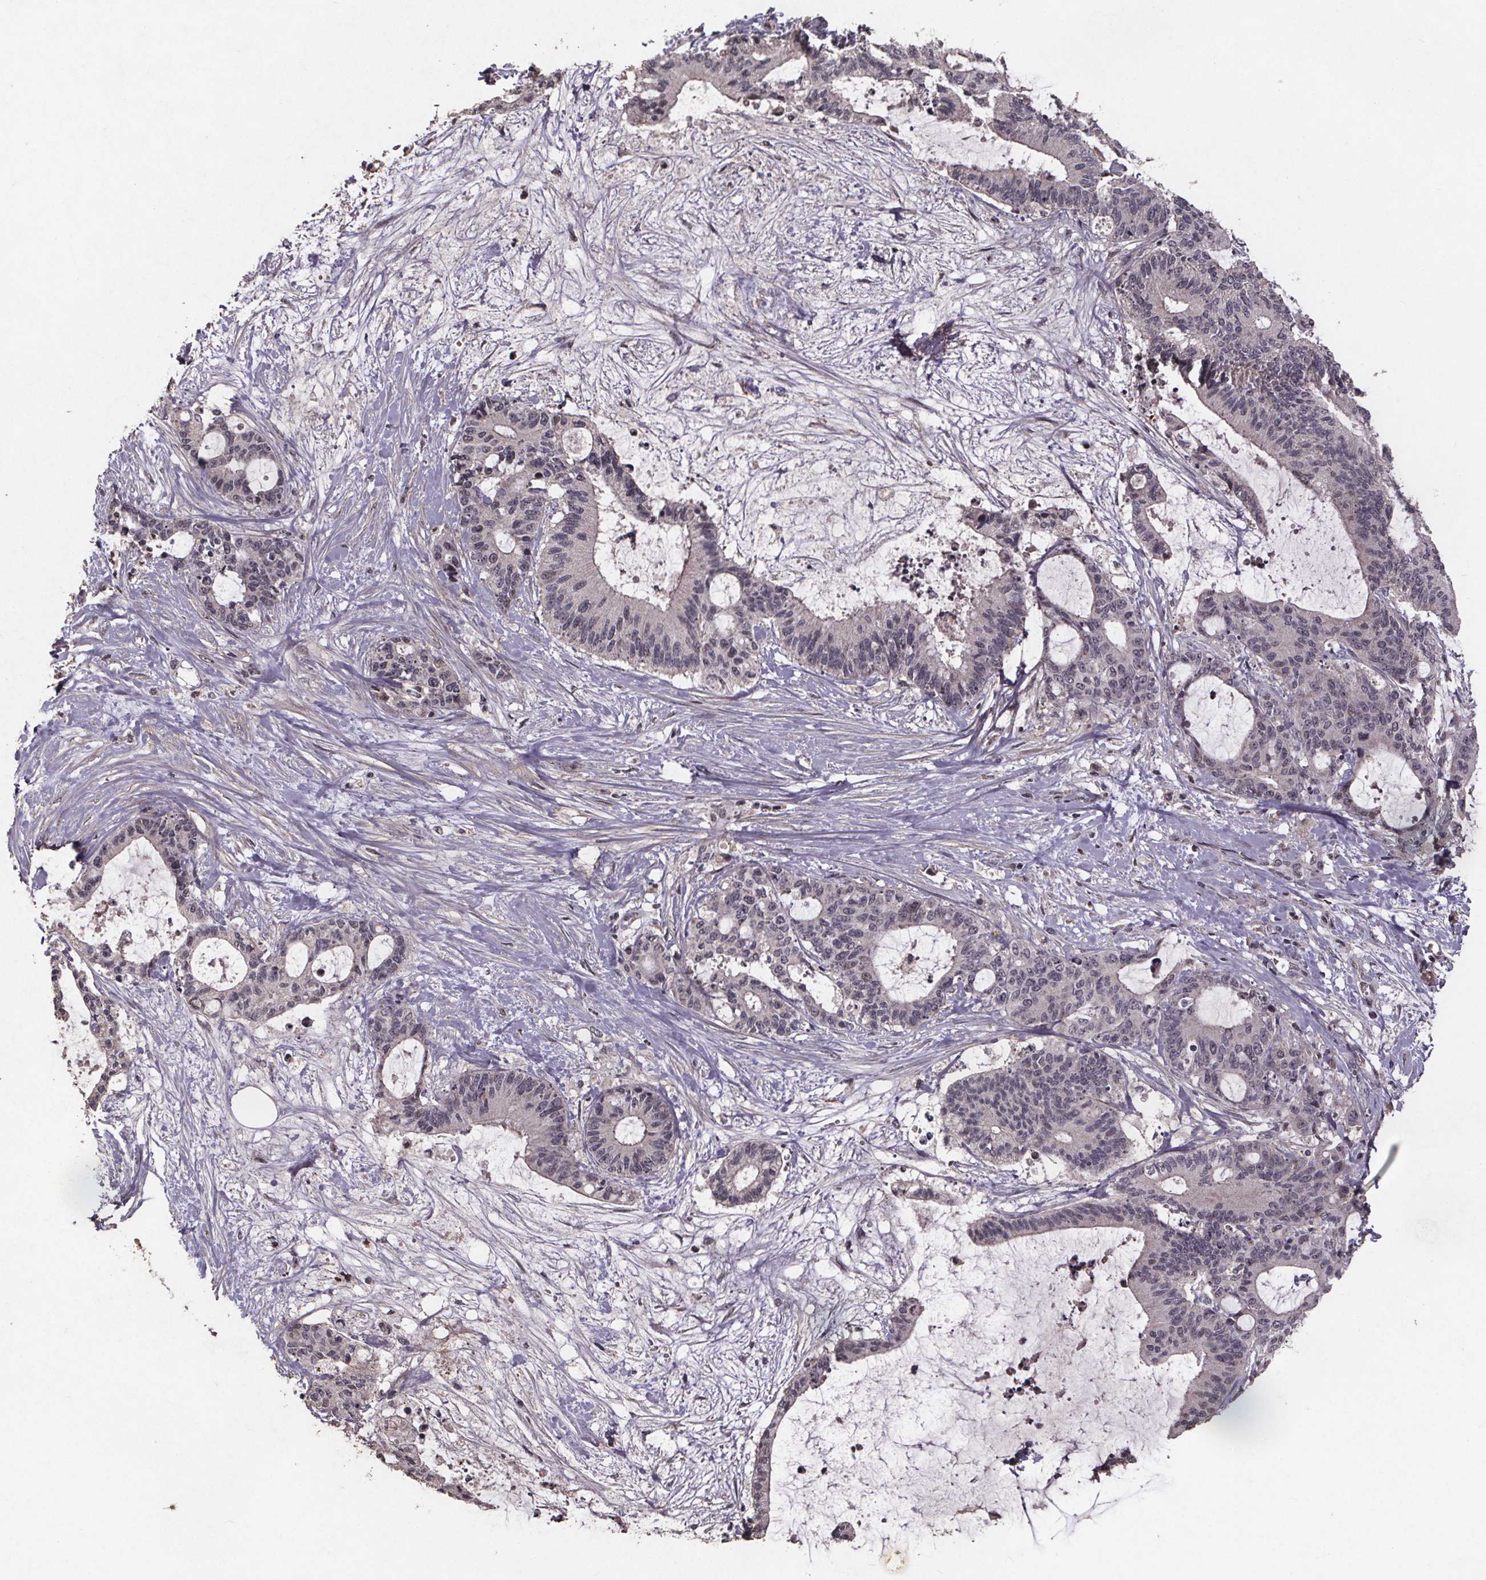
{"staining": {"intensity": "negative", "quantity": "none", "location": "none"}, "tissue": "liver cancer", "cell_type": "Tumor cells", "image_type": "cancer", "snomed": [{"axis": "morphology", "description": "Cholangiocarcinoma"}, {"axis": "topography", "description": "Liver"}], "caption": "Immunohistochemistry (IHC) image of human liver cholangiocarcinoma stained for a protein (brown), which reveals no staining in tumor cells.", "gene": "GPX3", "patient": {"sex": "female", "age": 73}}